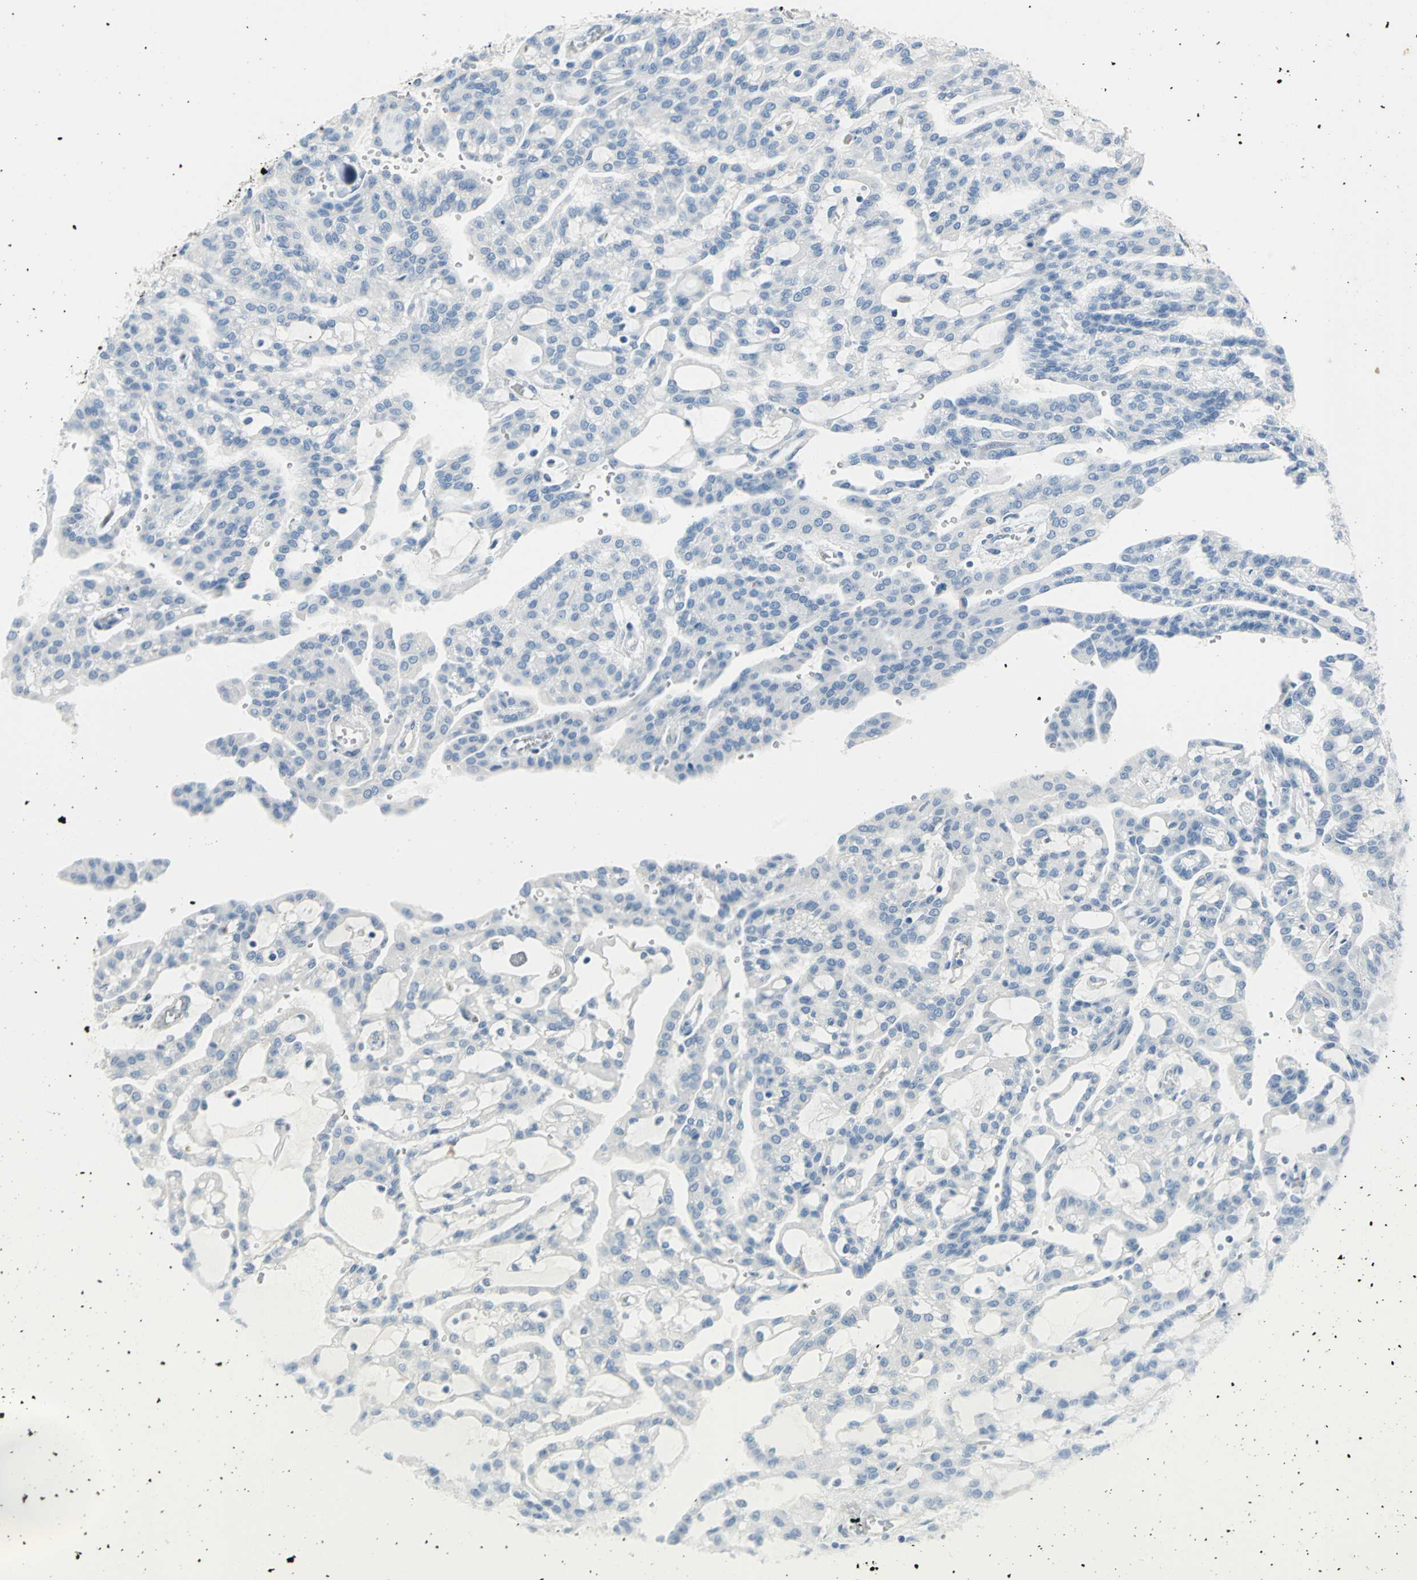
{"staining": {"intensity": "negative", "quantity": "none", "location": "none"}, "tissue": "renal cancer", "cell_type": "Tumor cells", "image_type": "cancer", "snomed": [{"axis": "morphology", "description": "Adenocarcinoma, NOS"}, {"axis": "topography", "description": "Kidney"}], "caption": "This is a histopathology image of IHC staining of renal cancer (adenocarcinoma), which shows no positivity in tumor cells.", "gene": "ALOX15", "patient": {"sex": "male", "age": 63}}